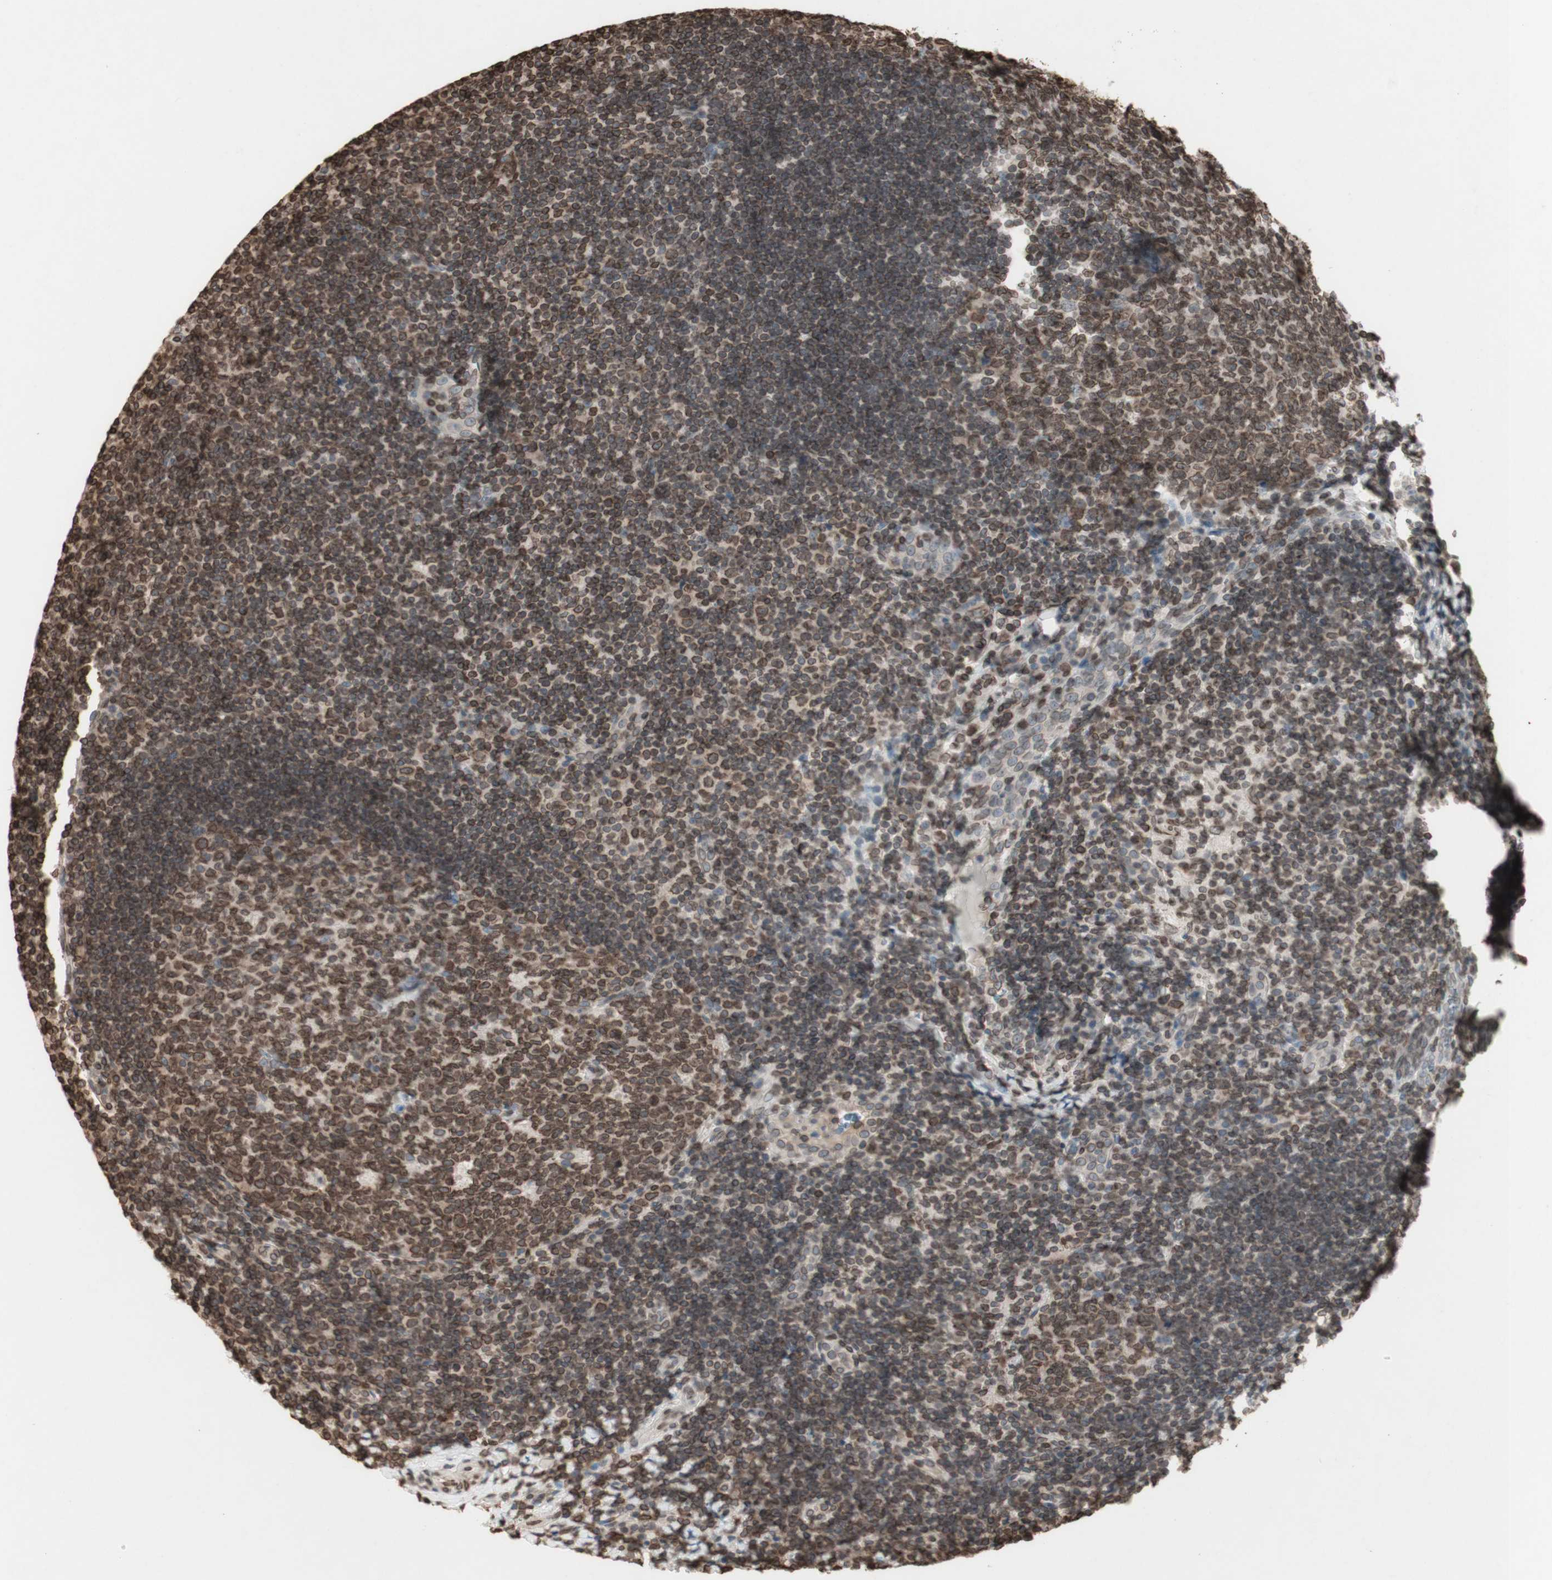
{"staining": {"intensity": "moderate", "quantity": ">75%", "location": "nuclear"}, "tissue": "tonsil", "cell_type": "Germinal center cells", "image_type": "normal", "snomed": [{"axis": "morphology", "description": "Normal tissue, NOS"}, {"axis": "topography", "description": "Tonsil"}], "caption": "Germinal center cells demonstrate moderate nuclear positivity in approximately >75% of cells in unremarkable tonsil.", "gene": "TMPO", "patient": {"sex": "male", "age": 37}}